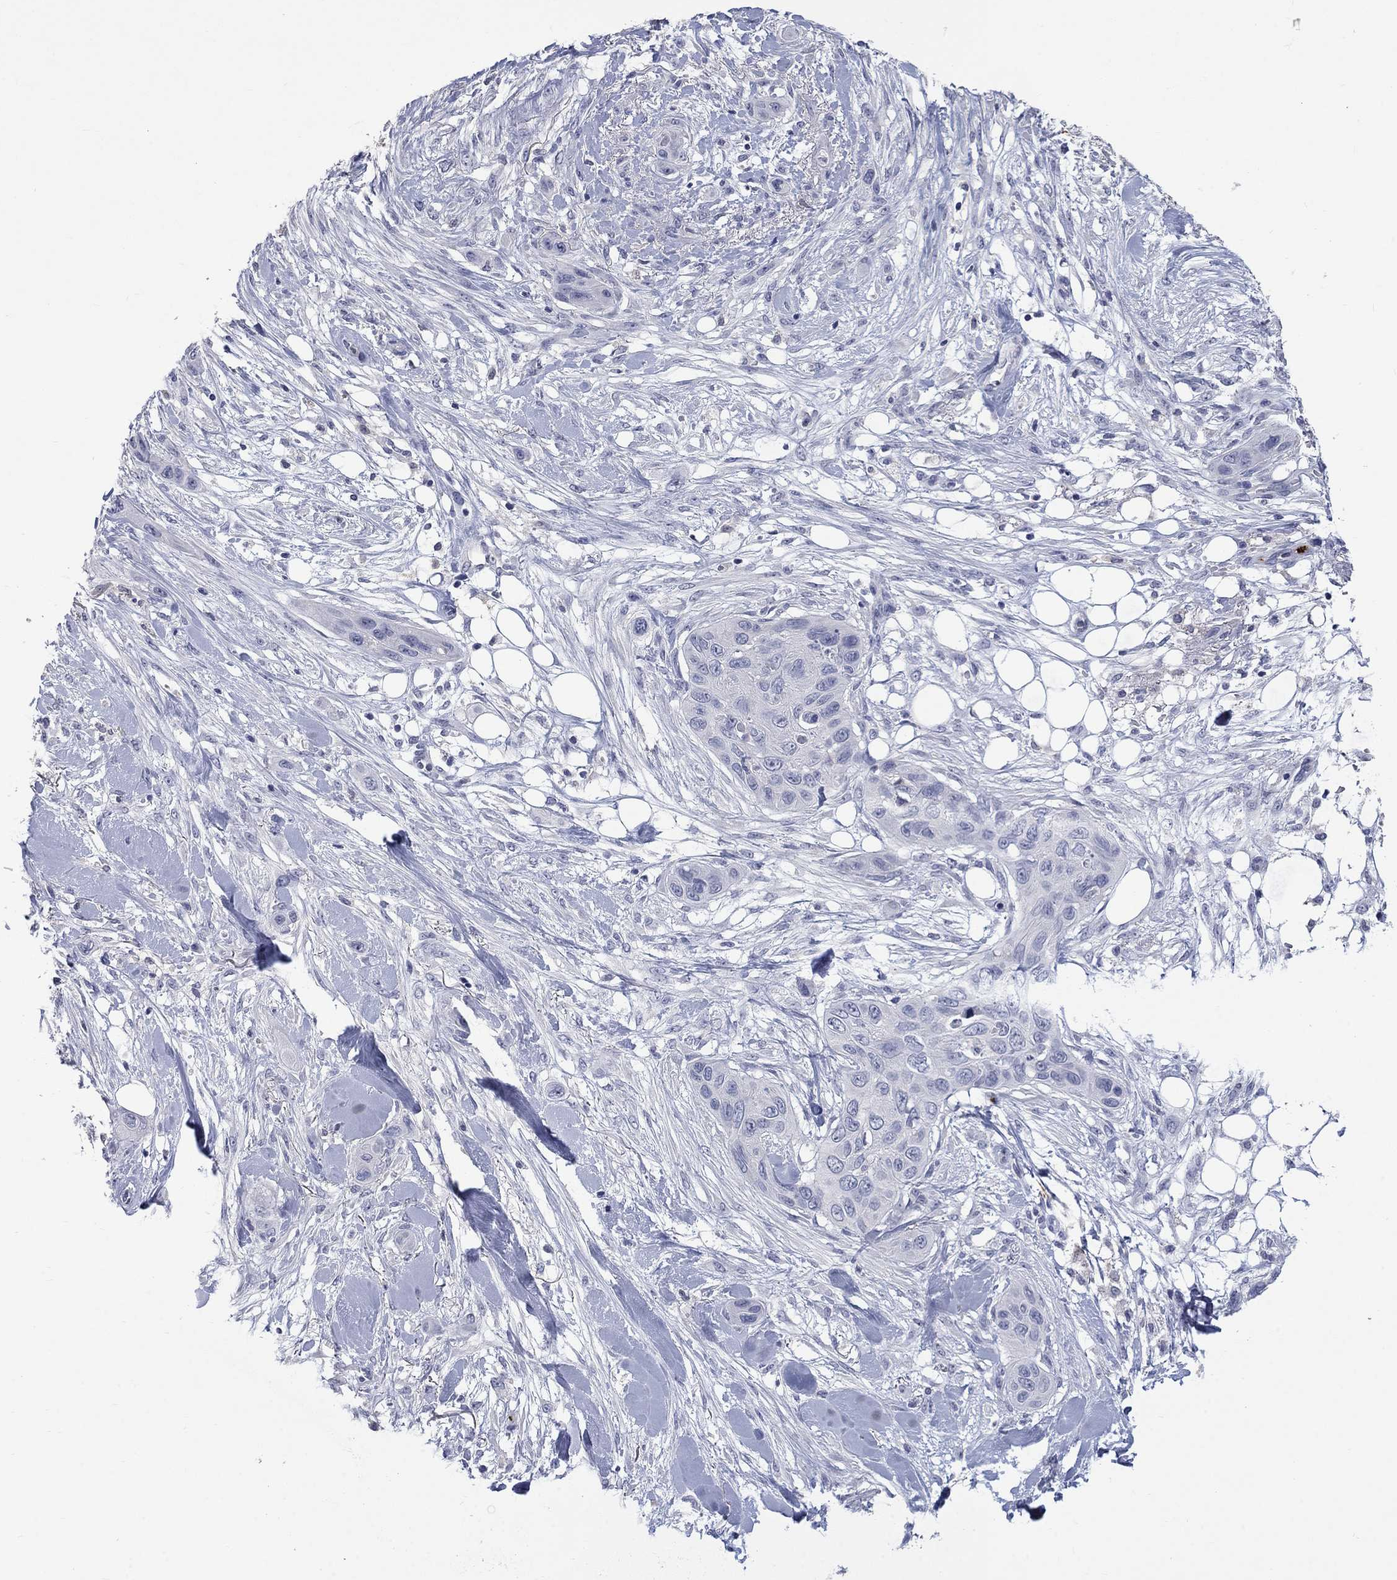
{"staining": {"intensity": "negative", "quantity": "none", "location": "none"}, "tissue": "skin cancer", "cell_type": "Tumor cells", "image_type": "cancer", "snomed": [{"axis": "morphology", "description": "Squamous cell carcinoma, NOS"}, {"axis": "topography", "description": "Skin"}], "caption": "Immunohistochemistry photomicrograph of skin cancer stained for a protein (brown), which exhibits no positivity in tumor cells.", "gene": "PLEK", "patient": {"sex": "male", "age": 78}}